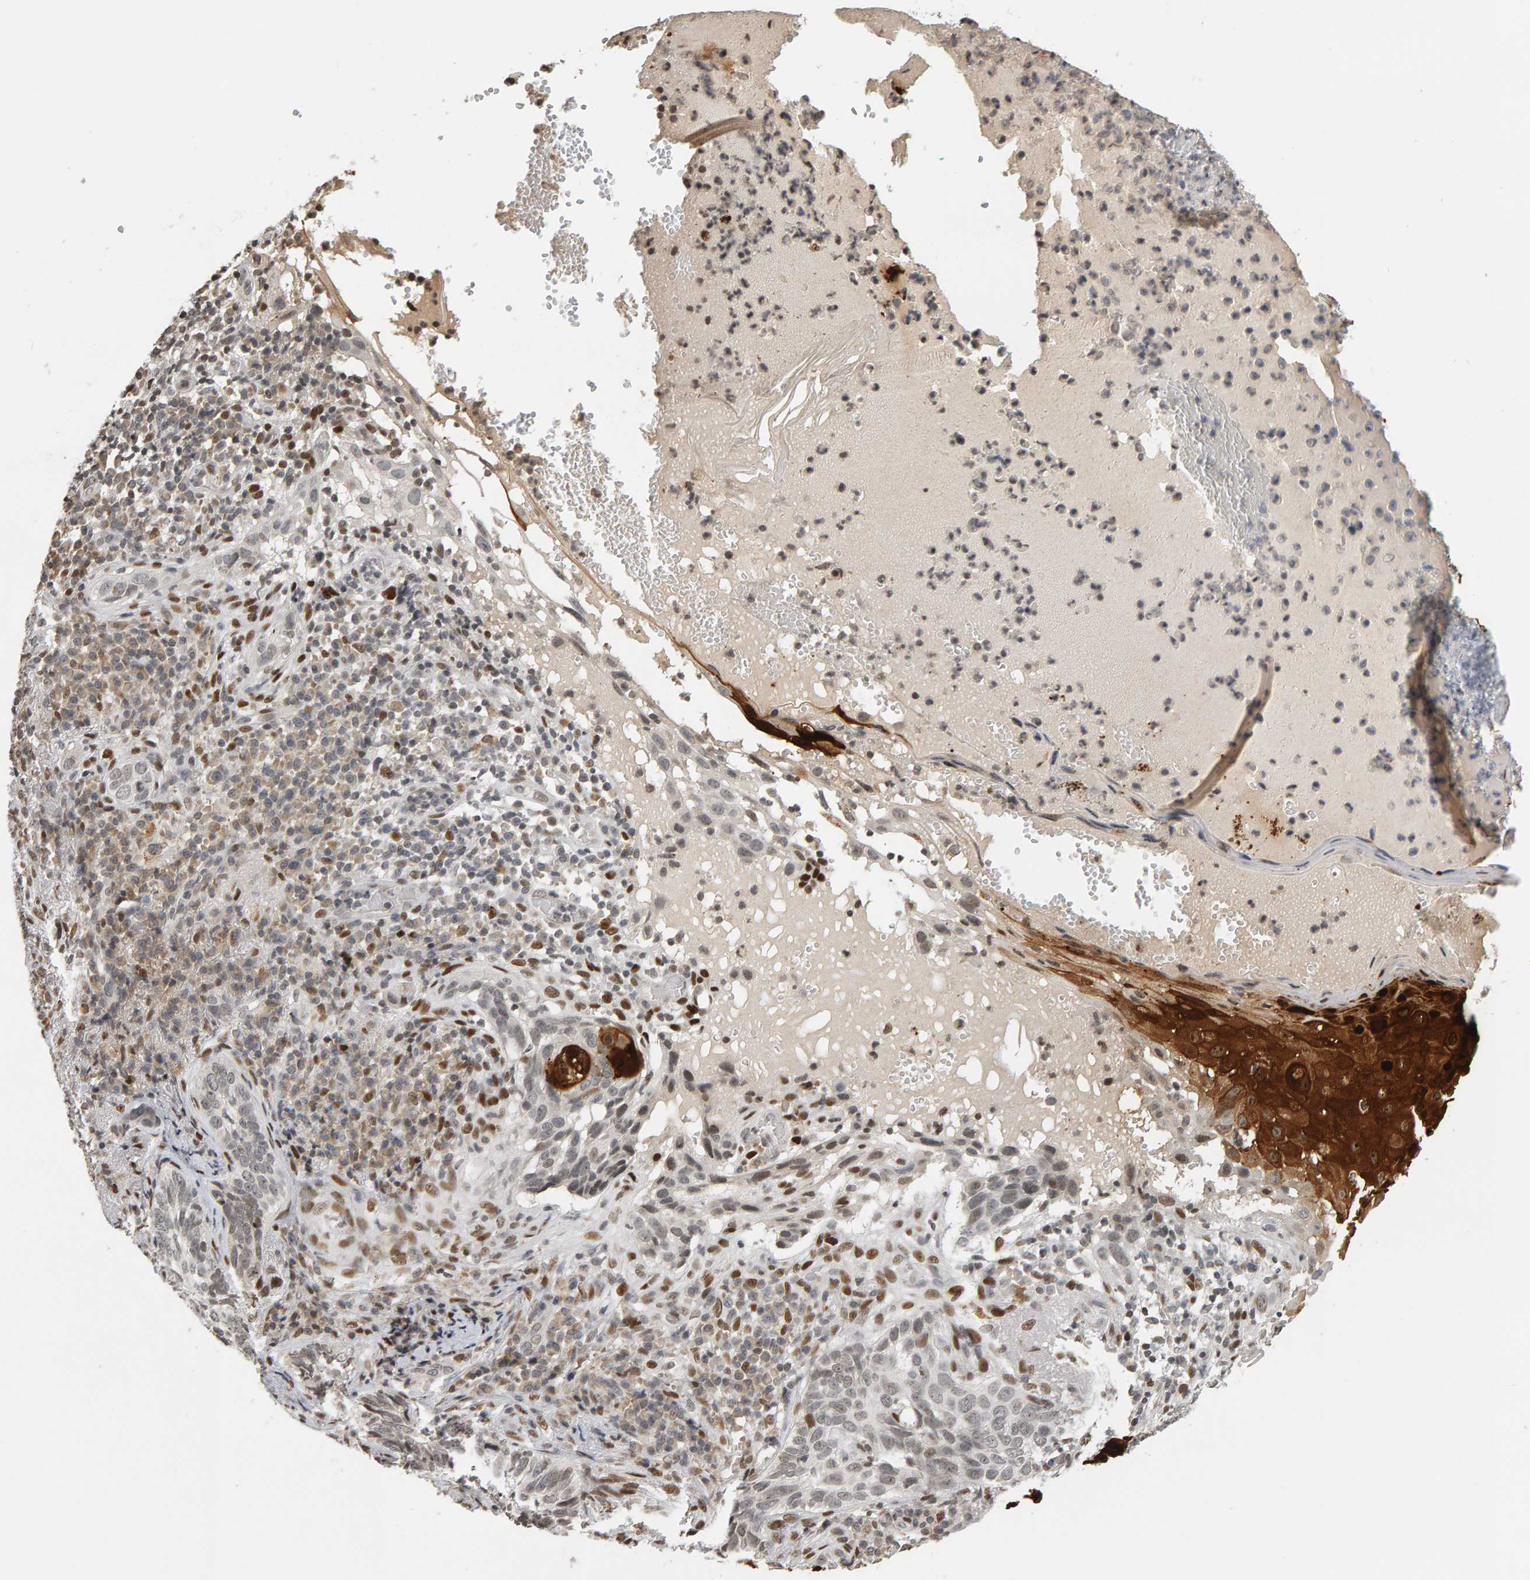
{"staining": {"intensity": "weak", "quantity": "<25%", "location": "nuclear"}, "tissue": "skin cancer", "cell_type": "Tumor cells", "image_type": "cancer", "snomed": [{"axis": "morphology", "description": "Basal cell carcinoma"}, {"axis": "topography", "description": "Skin"}], "caption": "Basal cell carcinoma (skin) was stained to show a protein in brown. There is no significant positivity in tumor cells. Brightfield microscopy of immunohistochemistry (IHC) stained with DAB (3,3'-diaminobenzidine) (brown) and hematoxylin (blue), captured at high magnification.", "gene": "TRAM1", "patient": {"sex": "female", "age": 89}}